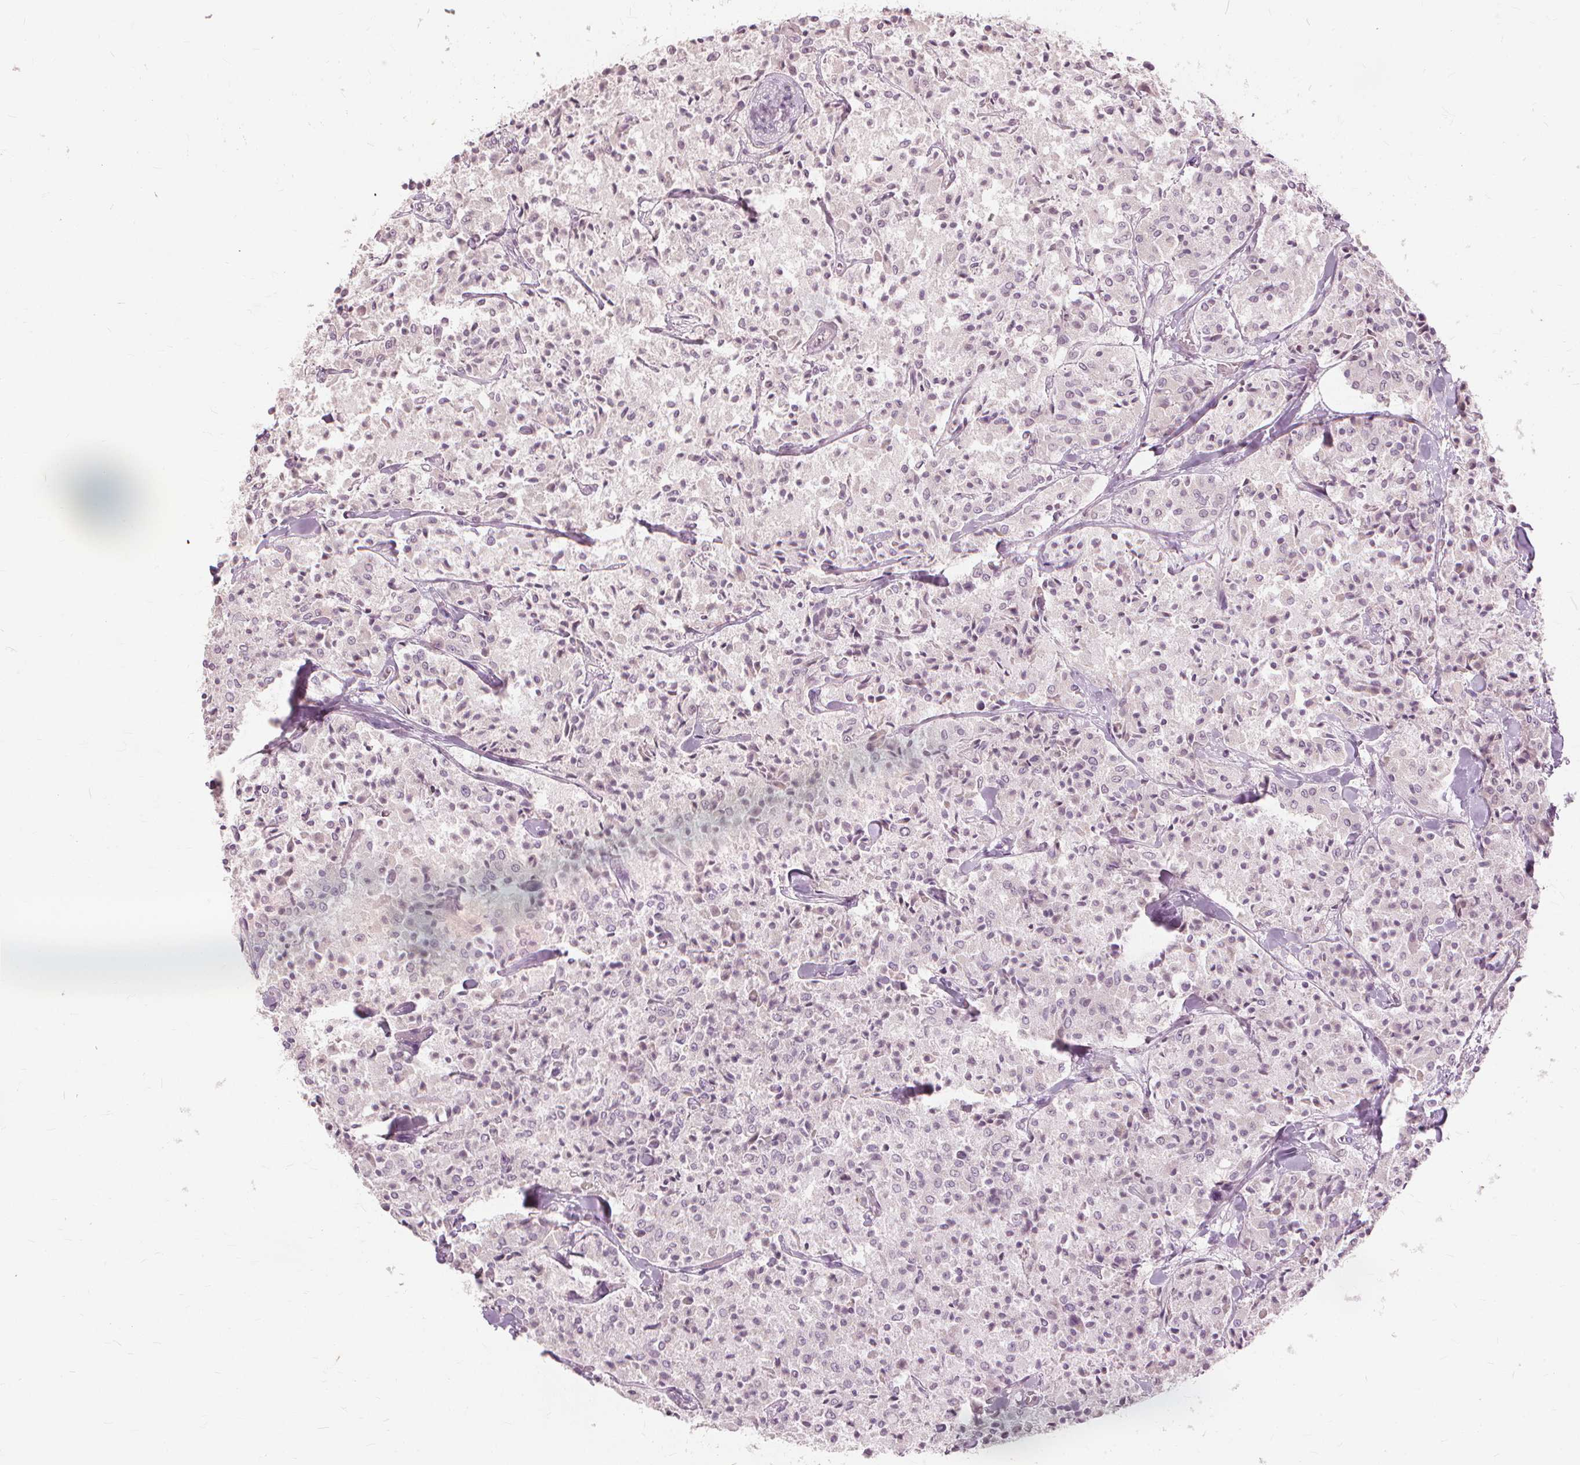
{"staining": {"intensity": "negative", "quantity": "none", "location": "none"}, "tissue": "carcinoid", "cell_type": "Tumor cells", "image_type": "cancer", "snomed": [{"axis": "morphology", "description": "Carcinoid, malignant, NOS"}, {"axis": "topography", "description": "Lung"}], "caption": "Tumor cells show no significant protein expression in carcinoid (malignant).", "gene": "SFTPD", "patient": {"sex": "male", "age": 71}}